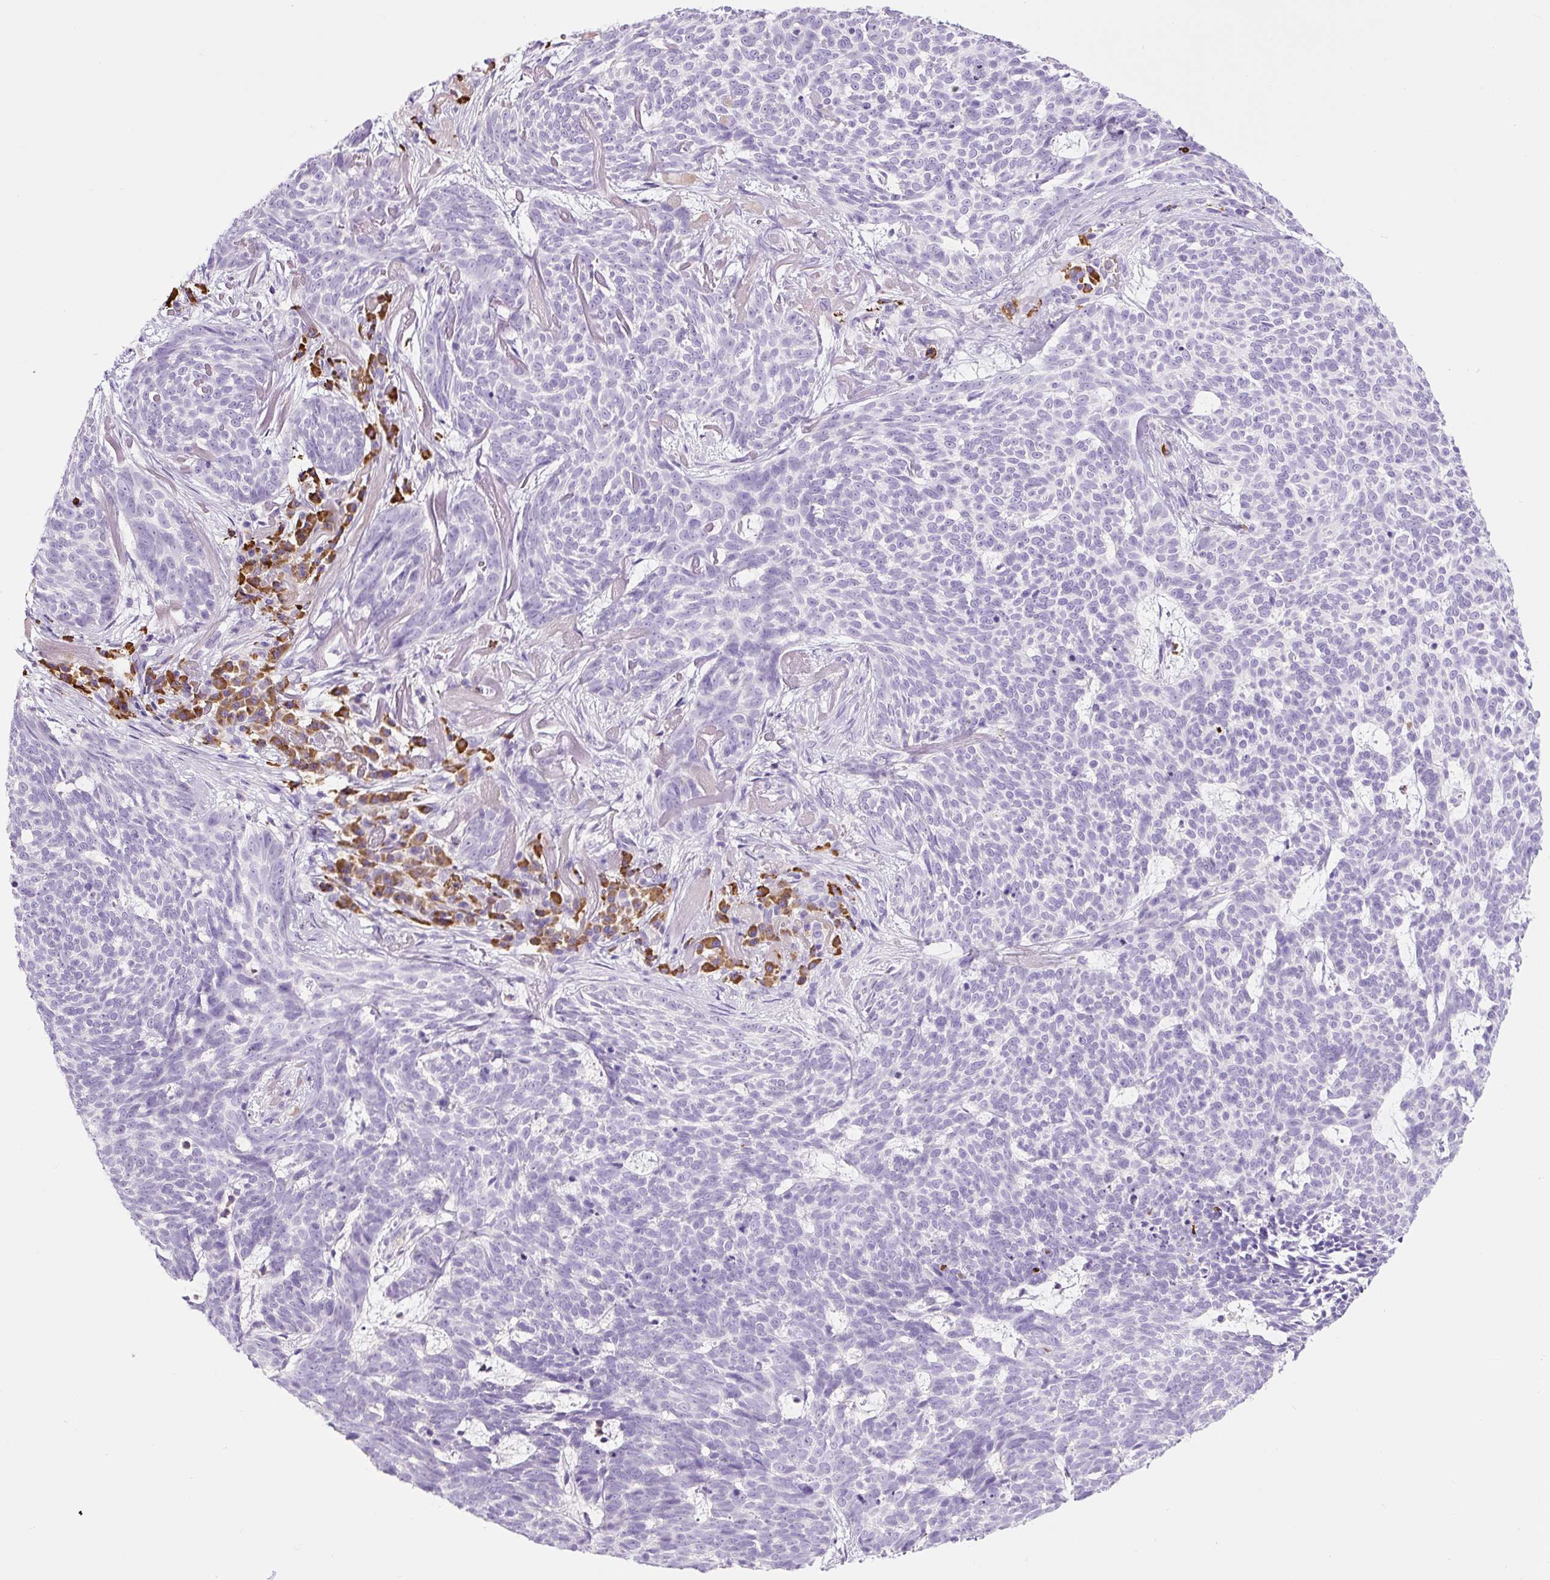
{"staining": {"intensity": "negative", "quantity": "none", "location": "none"}, "tissue": "skin cancer", "cell_type": "Tumor cells", "image_type": "cancer", "snomed": [{"axis": "morphology", "description": "Basal cell carcinoma"}, {"axis": "topography", "description": "Skin"}], "caption": "A high-resolution image shows immunohistochemistry (IHC) staining of skin cancer (basal cell carcinoma), which displays no significant staining in tumor cells. (DAB (3,3'-diaminobenzidine) IHC, high magnification).", "gene": "RNF212B", "patient": {"sex": "female", "age": 93}}